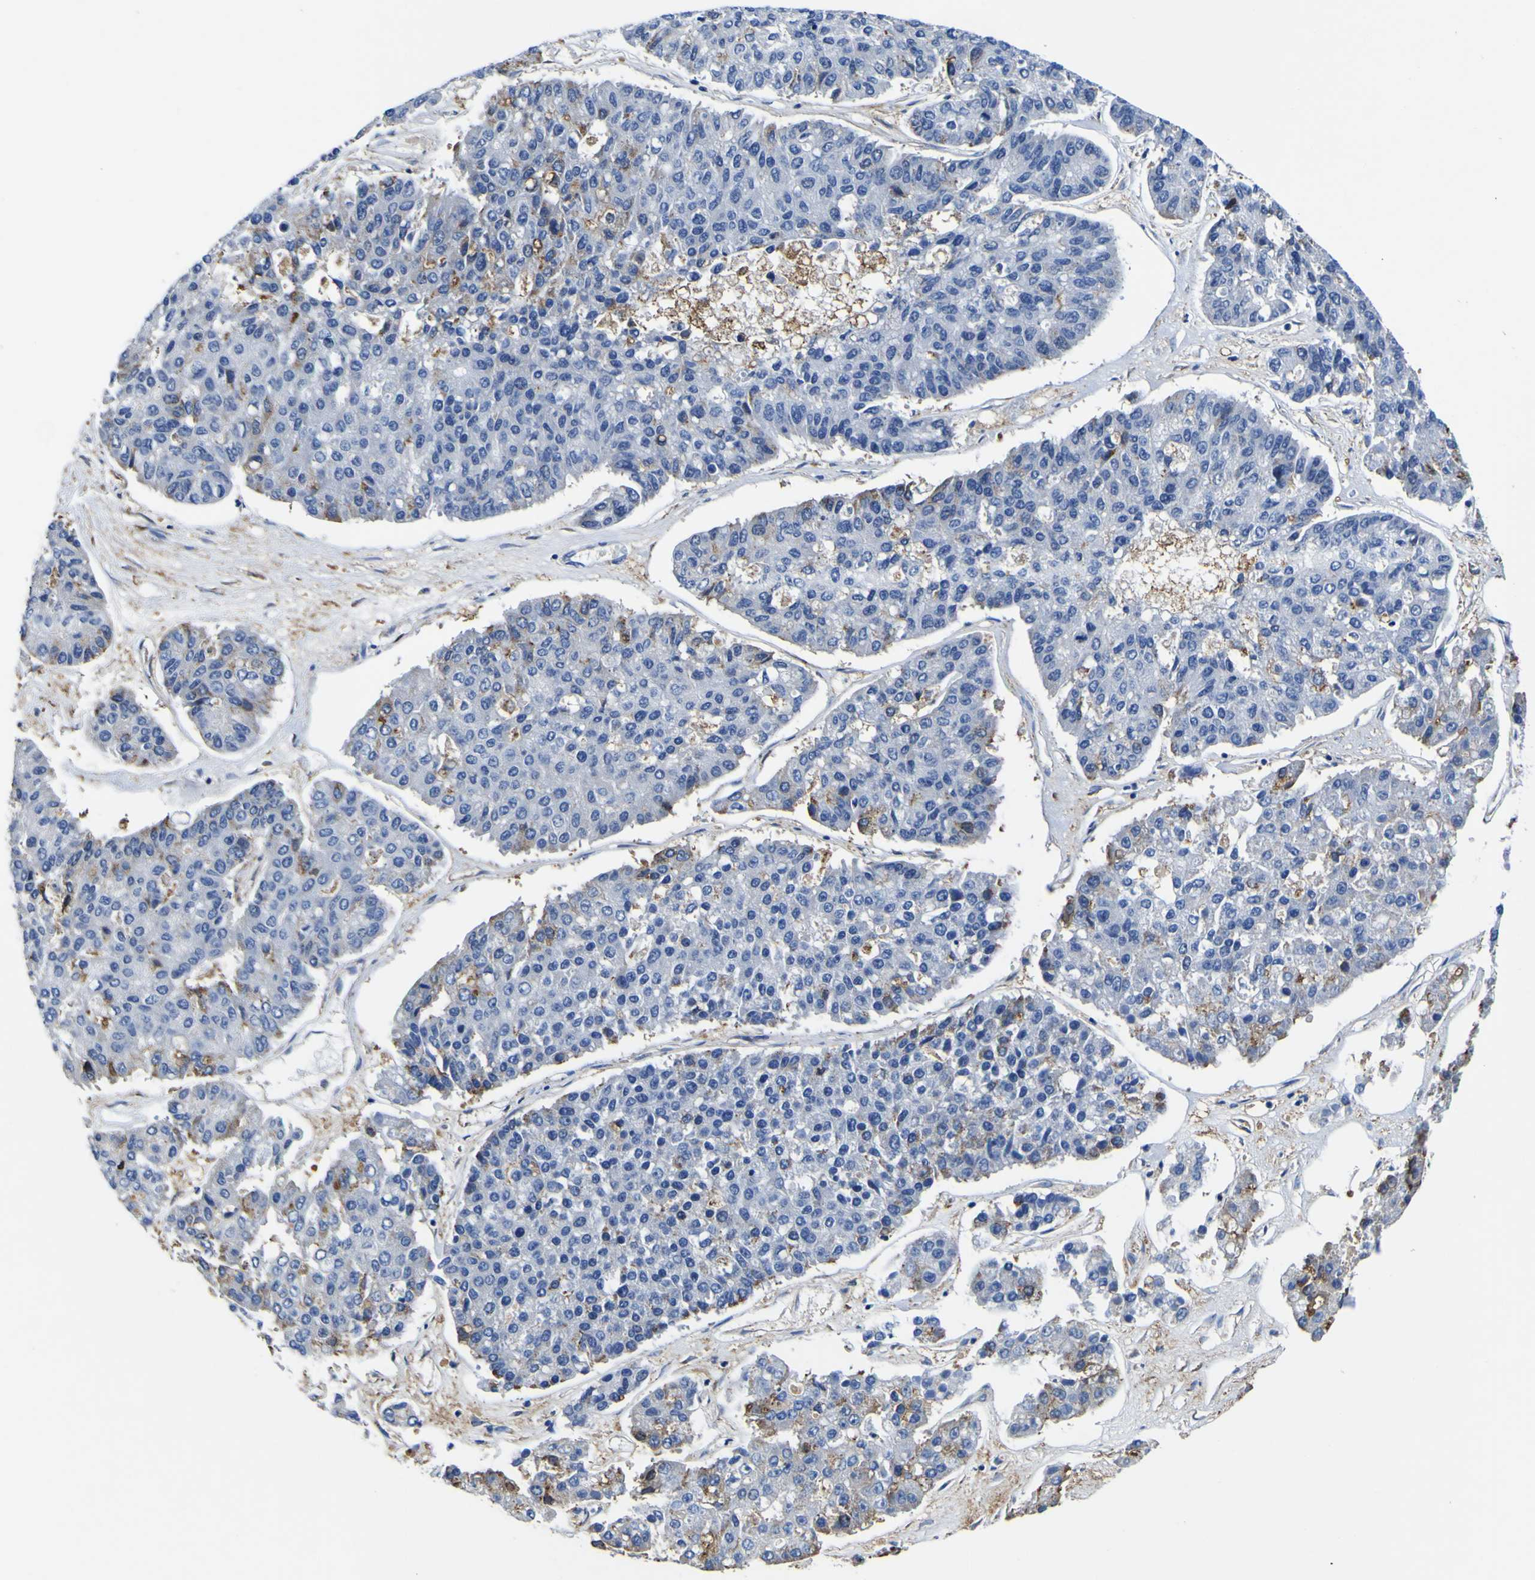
{"staining": {"intensity": "moderate", "quantity": "25%-75%", "location": "cytoplasmic/membranous"}, "tissue": "pancreatic cancer", "cell_type": "Tumor cells", "image_type": "cancer", "snomed": [{"axis": "morphology", "description": "Adenocarcinoma, NOS"}, {"axis": "topography", "description": "Pancreas"}], "caption": "Pancreatic cancer (adenocarcinoma) stained for a protein (brown) exhibits moderate cytoplasmic/membranous positive positivity in about 25%-75% of tumor cells.", "gene": "PXDN", "patient": {"sex": "male", "age": 50}}